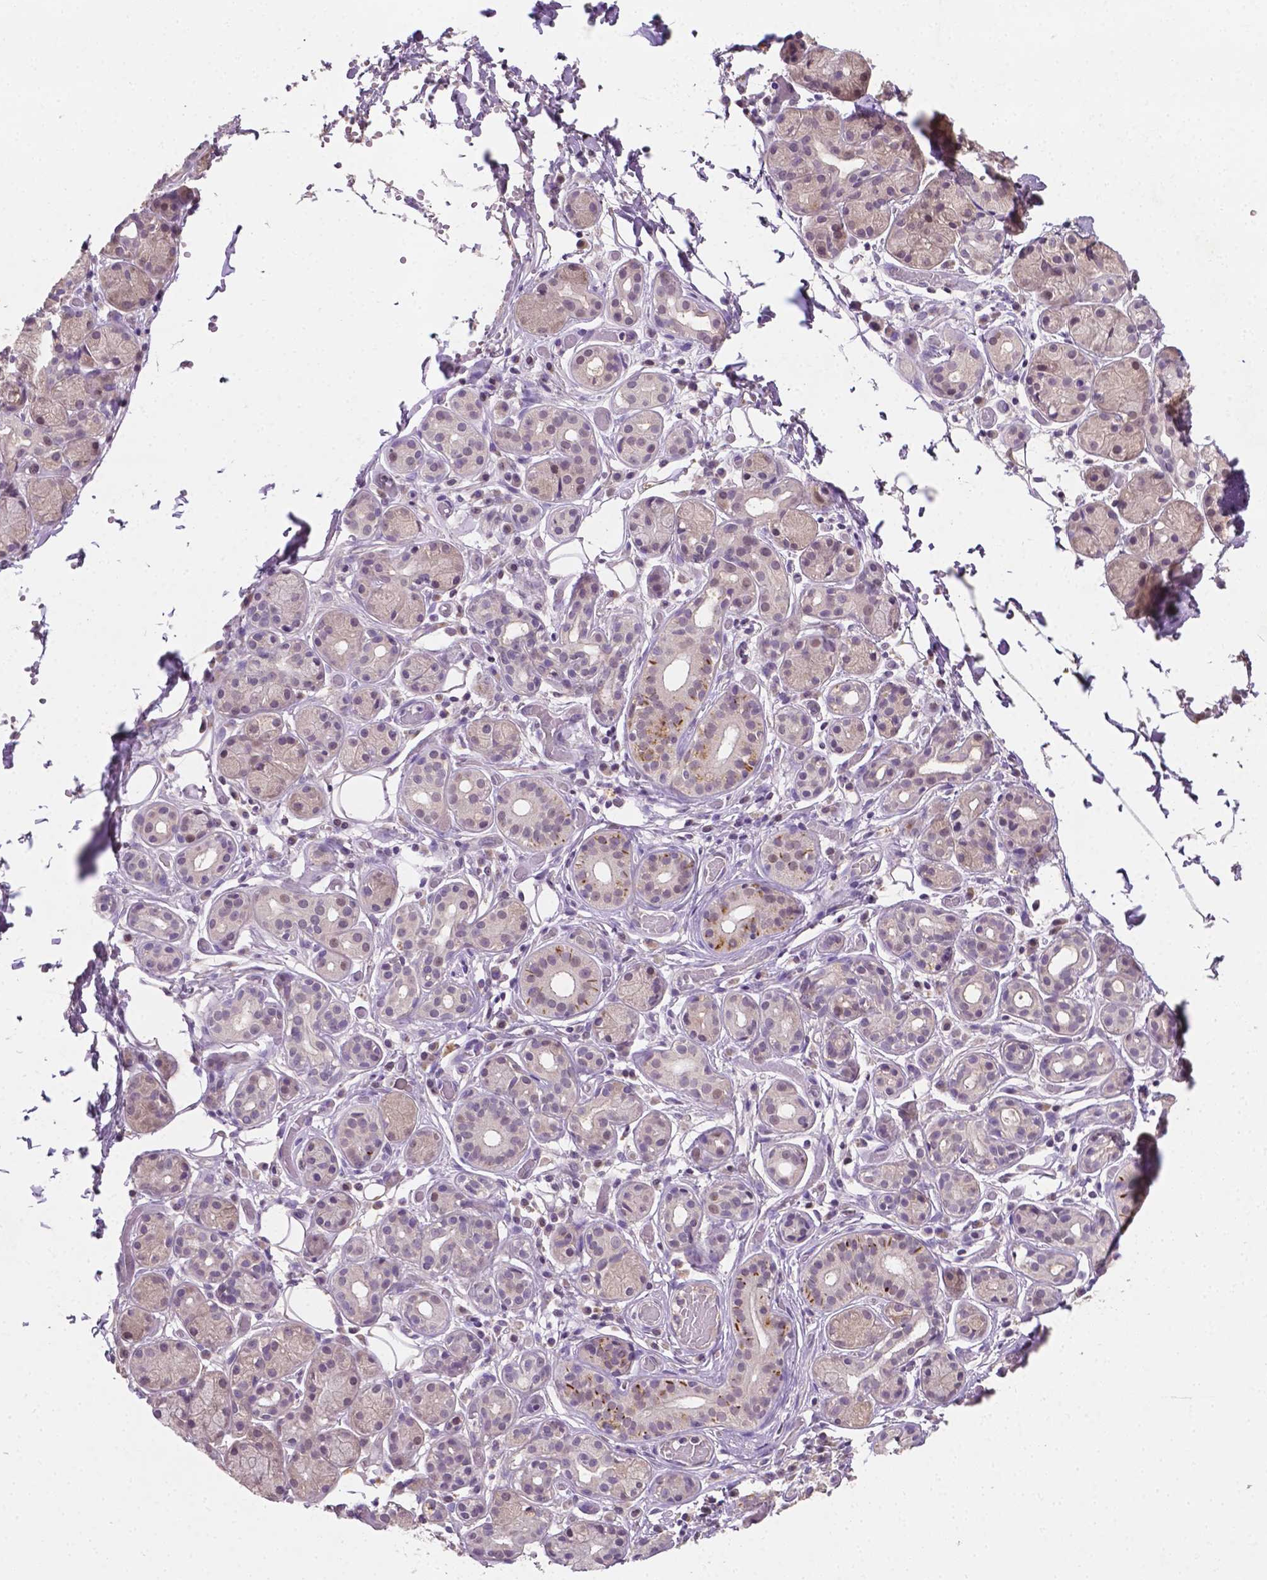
{"staining": {"intensity": "negative", "quantity": "none", "location": "none"}, "tissue": "salivary gland", "cell_type": "Glandular cells", "image_type": "normal", "snomed": [{"axis": "morphology", "description": "Normal tissue, NOS"}, {"axis": "topography", "description": "Salivary gland"}, {"axis": "topography", "description": "Peripheral nerve tissue"}], "caption": "This is an immunohistochemistry (IHC) histopathology image of benign human salivary gland. There is no staining in glandular cells.", "gene": "MROH6", "patient": {"sex": "male", "age": 71}}